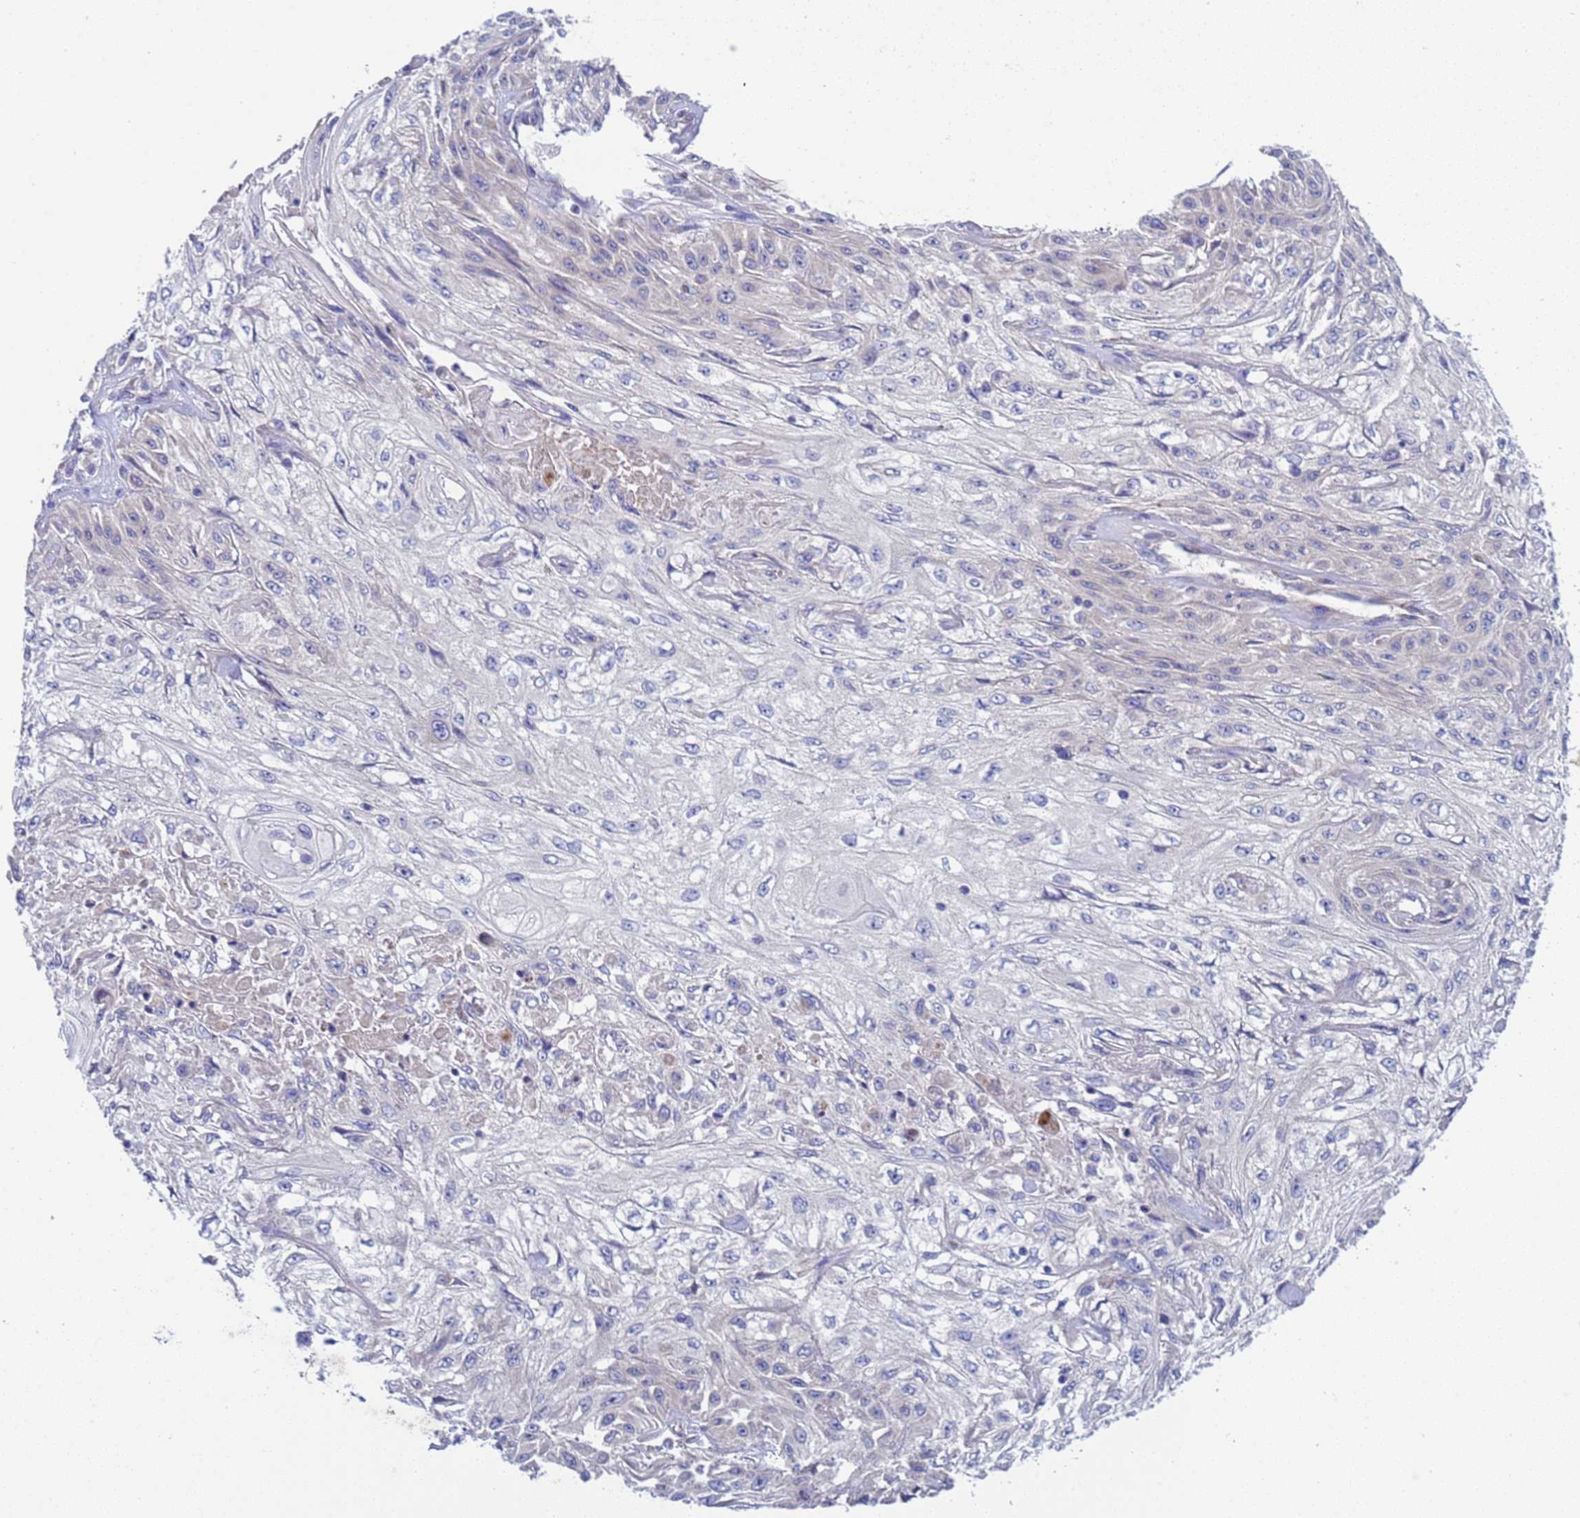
{"staining": {"intensity": "negative", "quantity": "none", "location": "none"}, "tissue": "skin cancer", "cell_type": "Tumor cells", "image_type": "cancer", "snomed": [{"axis": "morphology", "description": "Squamous cell carcinoma, NOS"}, {"axis": "morphology", "description": "Squamous cell carcinoma, metastatic, NOS"}, {"axis": "topography", "description": "Skin"}, {"axis": "topography", "description": "Lymph node"}], "caption": "Tumor cells are negative for protein expression in human squamous cell carcinoma (skin). (DAB (3,3'-diaminobenzidine) immunohistochemistry visualized using brightfield microscopy, high magnification).", "gene": "RC3H2", "patient": {"sex": "male", "age": 75}}